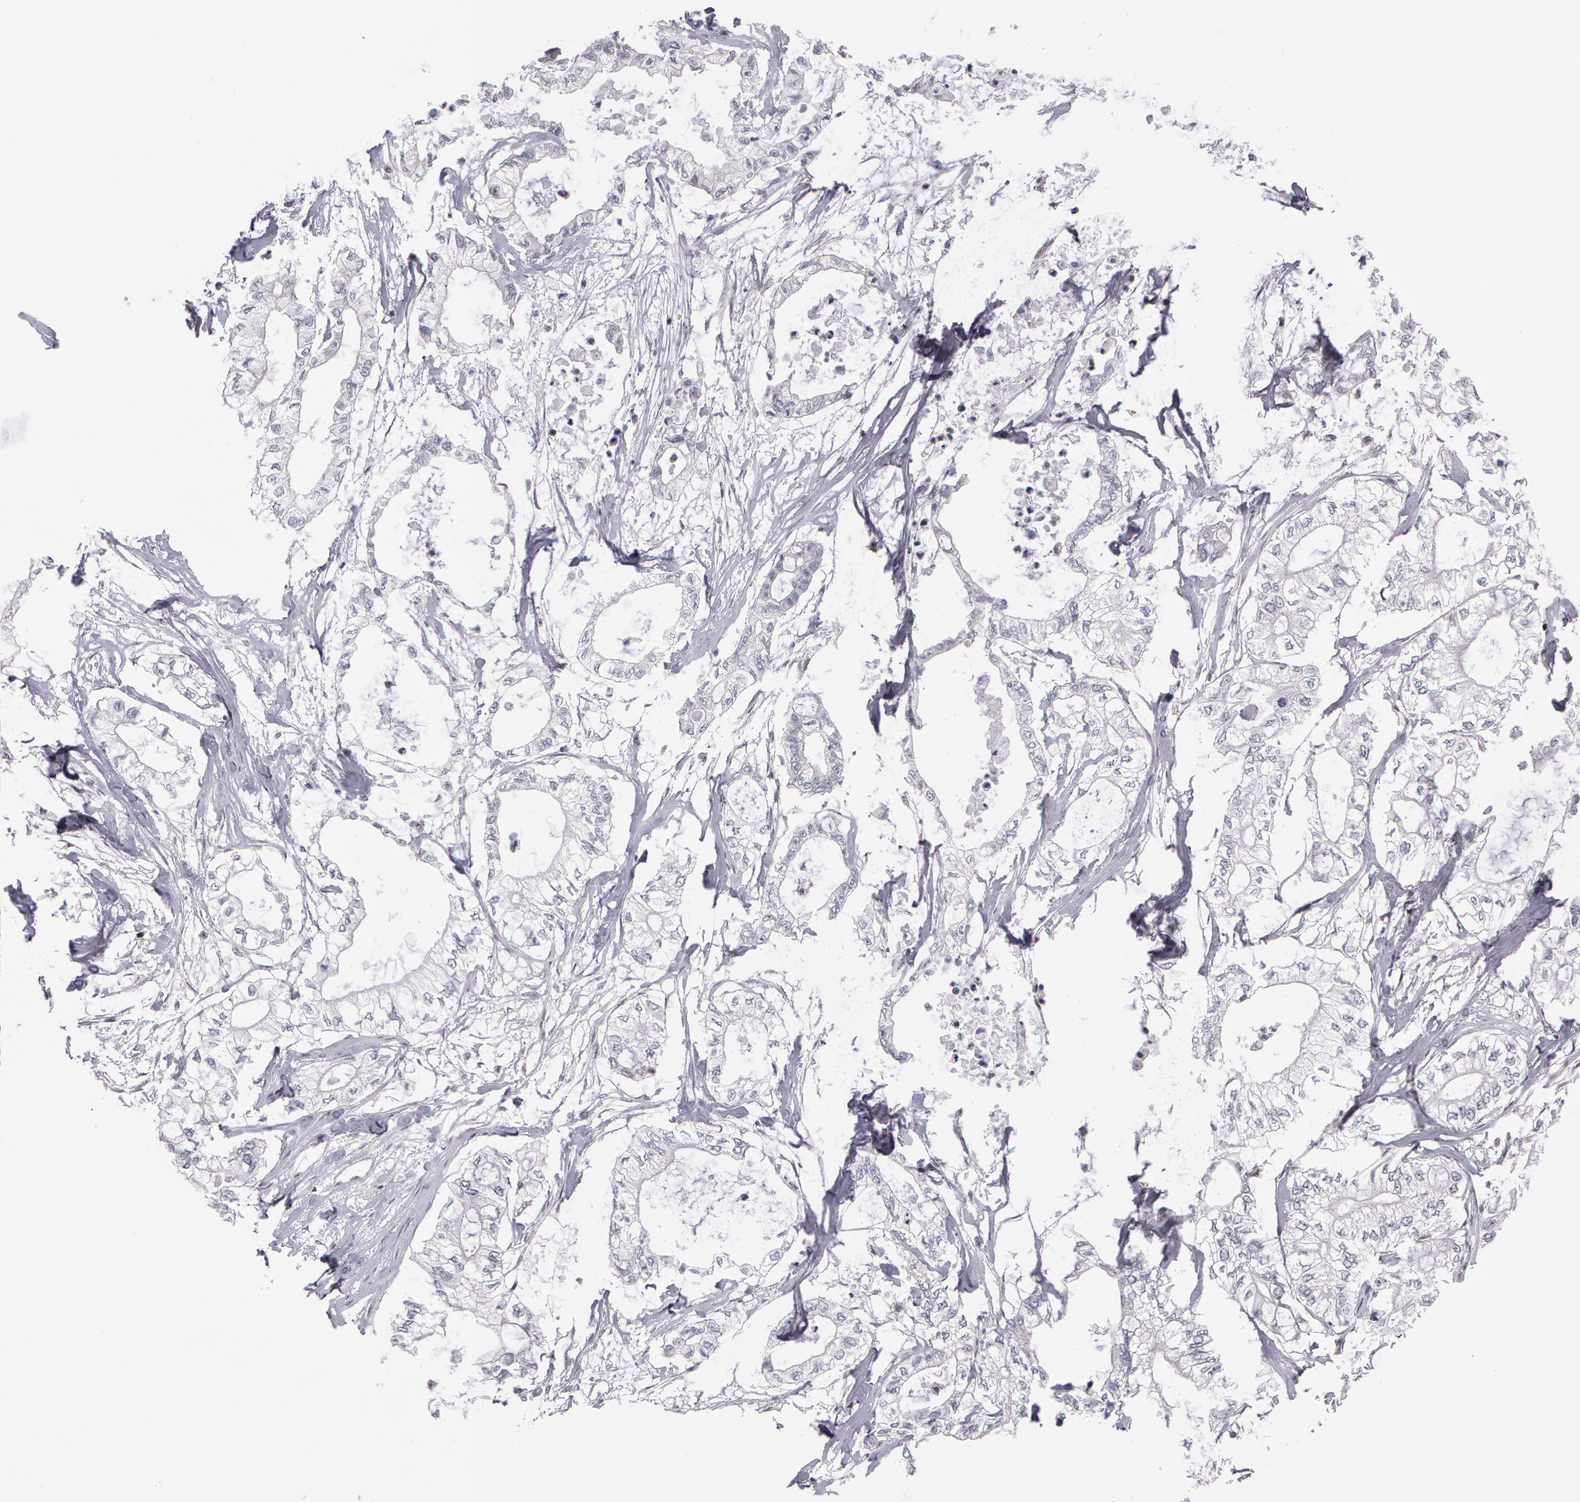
{"staining": {"intensity": "negative", "quantity": "none", "location": "none"}, "tissue": "pancreatic cancer", "cell_type": "Tumor cells", "image_type": "cancer", "snomed": [{"axis": "morphology", "description": "Adenocarcinoma, NOS"}, {"axis": "topography", "description": "Pancreas"}], "caption": "Immunohistochemistry (IHC) photomicrograph of human pancreatic cancer (adenocarcinoma) stained for a protein (brown), which shows no expression in tumor cells. (DAB (3,3'-diaminobenzidine) immunohistochemistry (IHC) visualized using brightfield microscopy, high magnification).", "gene": "PRICKLE1", "patient": {"sex": "male", "age": 79}}